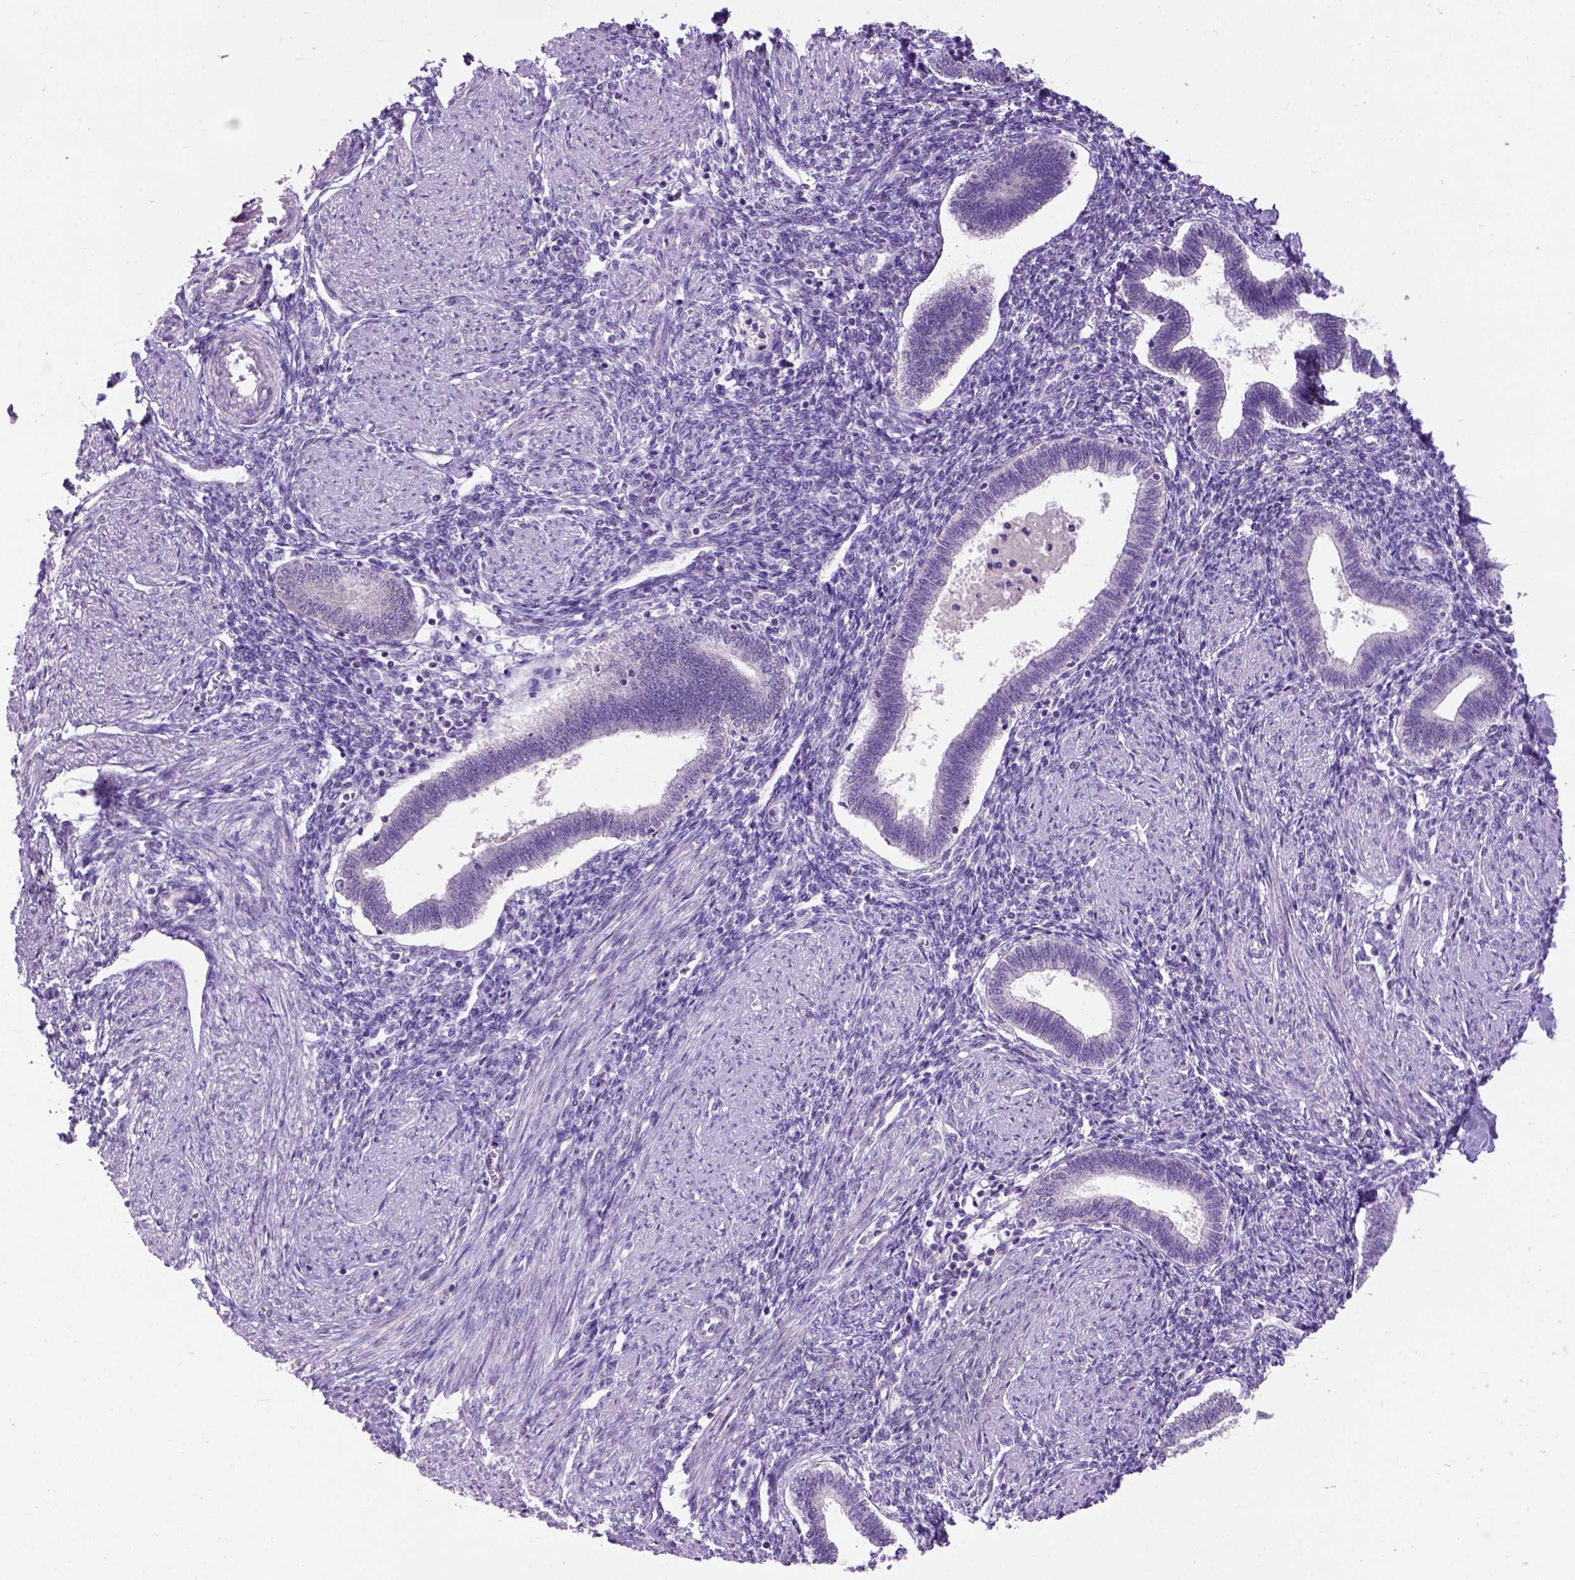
{"staining": {"intensity": "negative", "quantity": "none", "location": "none"}, "tissue": "endometrium", "cell_type": "Cells in endometrial stroma", "image_type": "normal", "snomed": [{"axis": "morphology", "description": "Normal tissue, NOS"}, {"axis": "topography", "description": "Endometrium"}], "caption": "This is an IHC image of unremarkable human endometrium. There is no expression in cells in endometrial stroma.", "gene": "MAPT", "patient": {"sex": "female", "age": 42}}